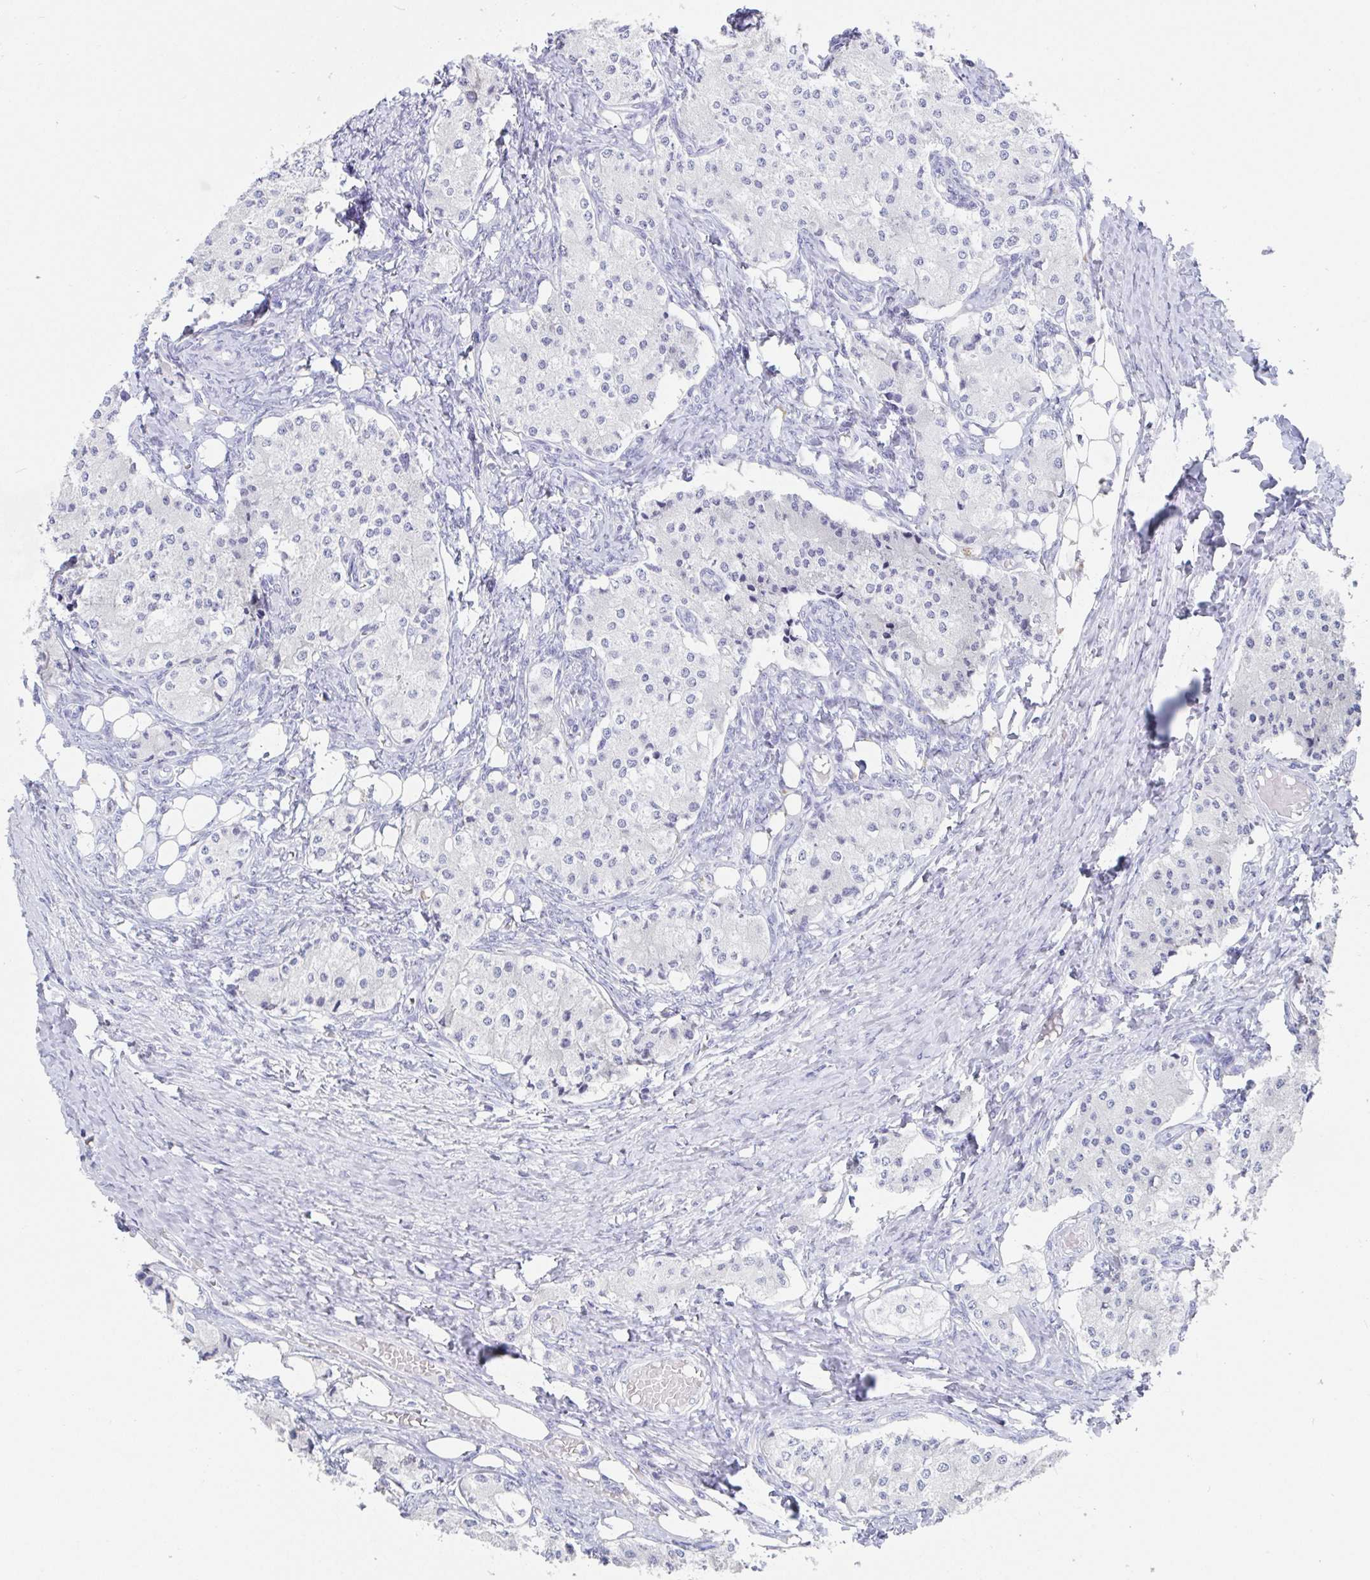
{"staining": {"intensity": "negative", "quantity": "none", "location": "none"}, "tissue": "carcinoid", "cell_type": "Tumor cells", "image_type": "cancer", "snomed": [{"axis": "morphology", "description": "Carcinoid, malignant, NOS"}, {"axis": "topography", "description": "Colon"}], "caption": "Photomicrograph shows no protein expression in tumor cells of carcinoid tissue. (DAB IHC with hematoxylin counter stain).", "gene": "GRIA1", "patient": {"sex": "female", "age": 52}}